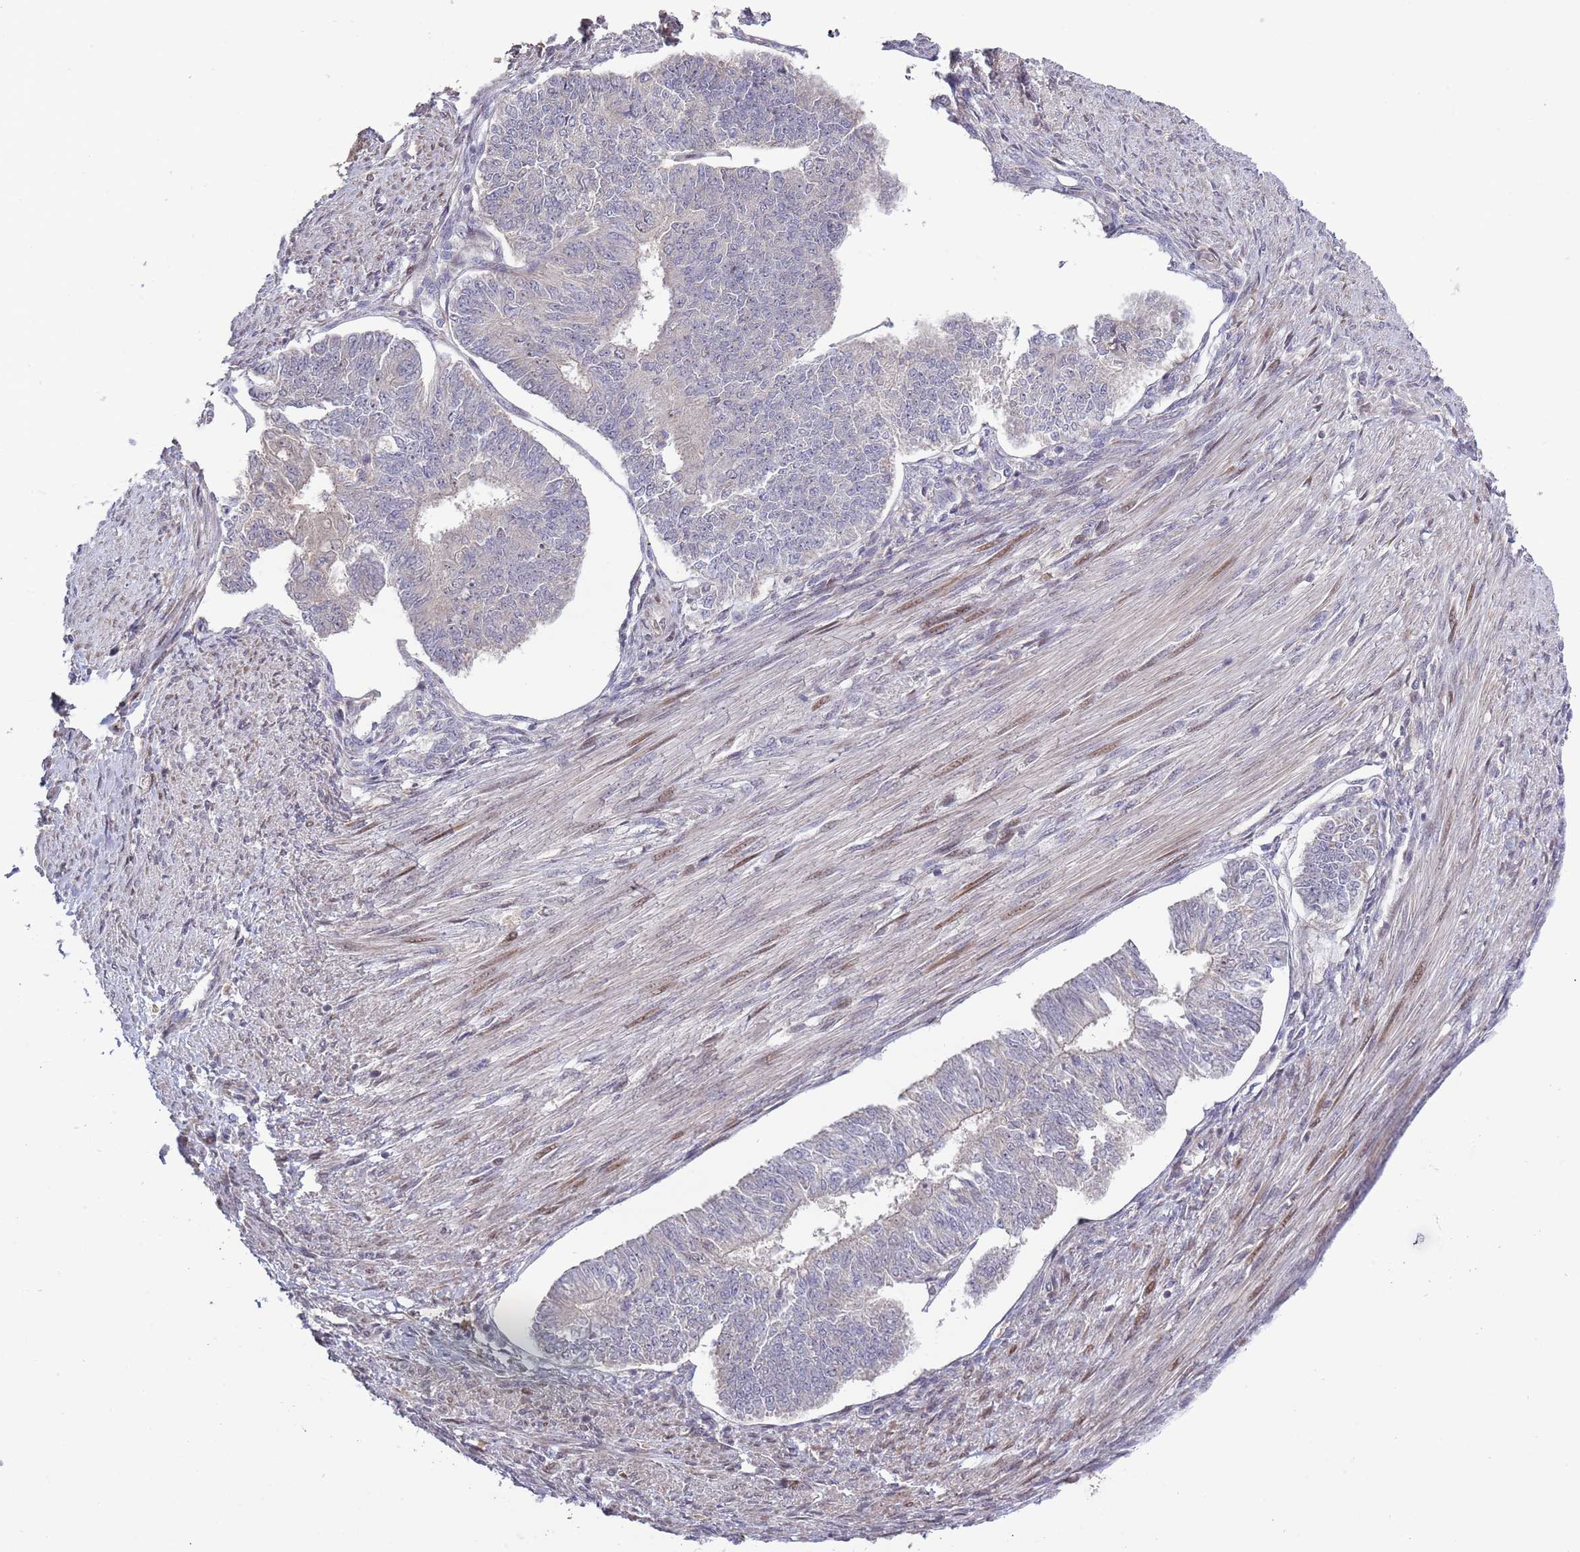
{"staining": {"intensity": "negative", "quantity": "none", "location": "none"}, "tissue": "endometrial cancer", "cell_type": "Tumor cells", "image_type": "cancer", "snomed": [{"axis": "morphology", "description": "Adenocarcinoma, NOS"}, {"axis": "topography", "description": "Endometrium"}], "caption": "This is a image of immunohistochemistry (IHC) staining of endometrial adenocarcinoma, which shows no positivity in tumor cells.", "gene": "SYNDIG1L", "patient": {"sex": "female", "age": 32}}